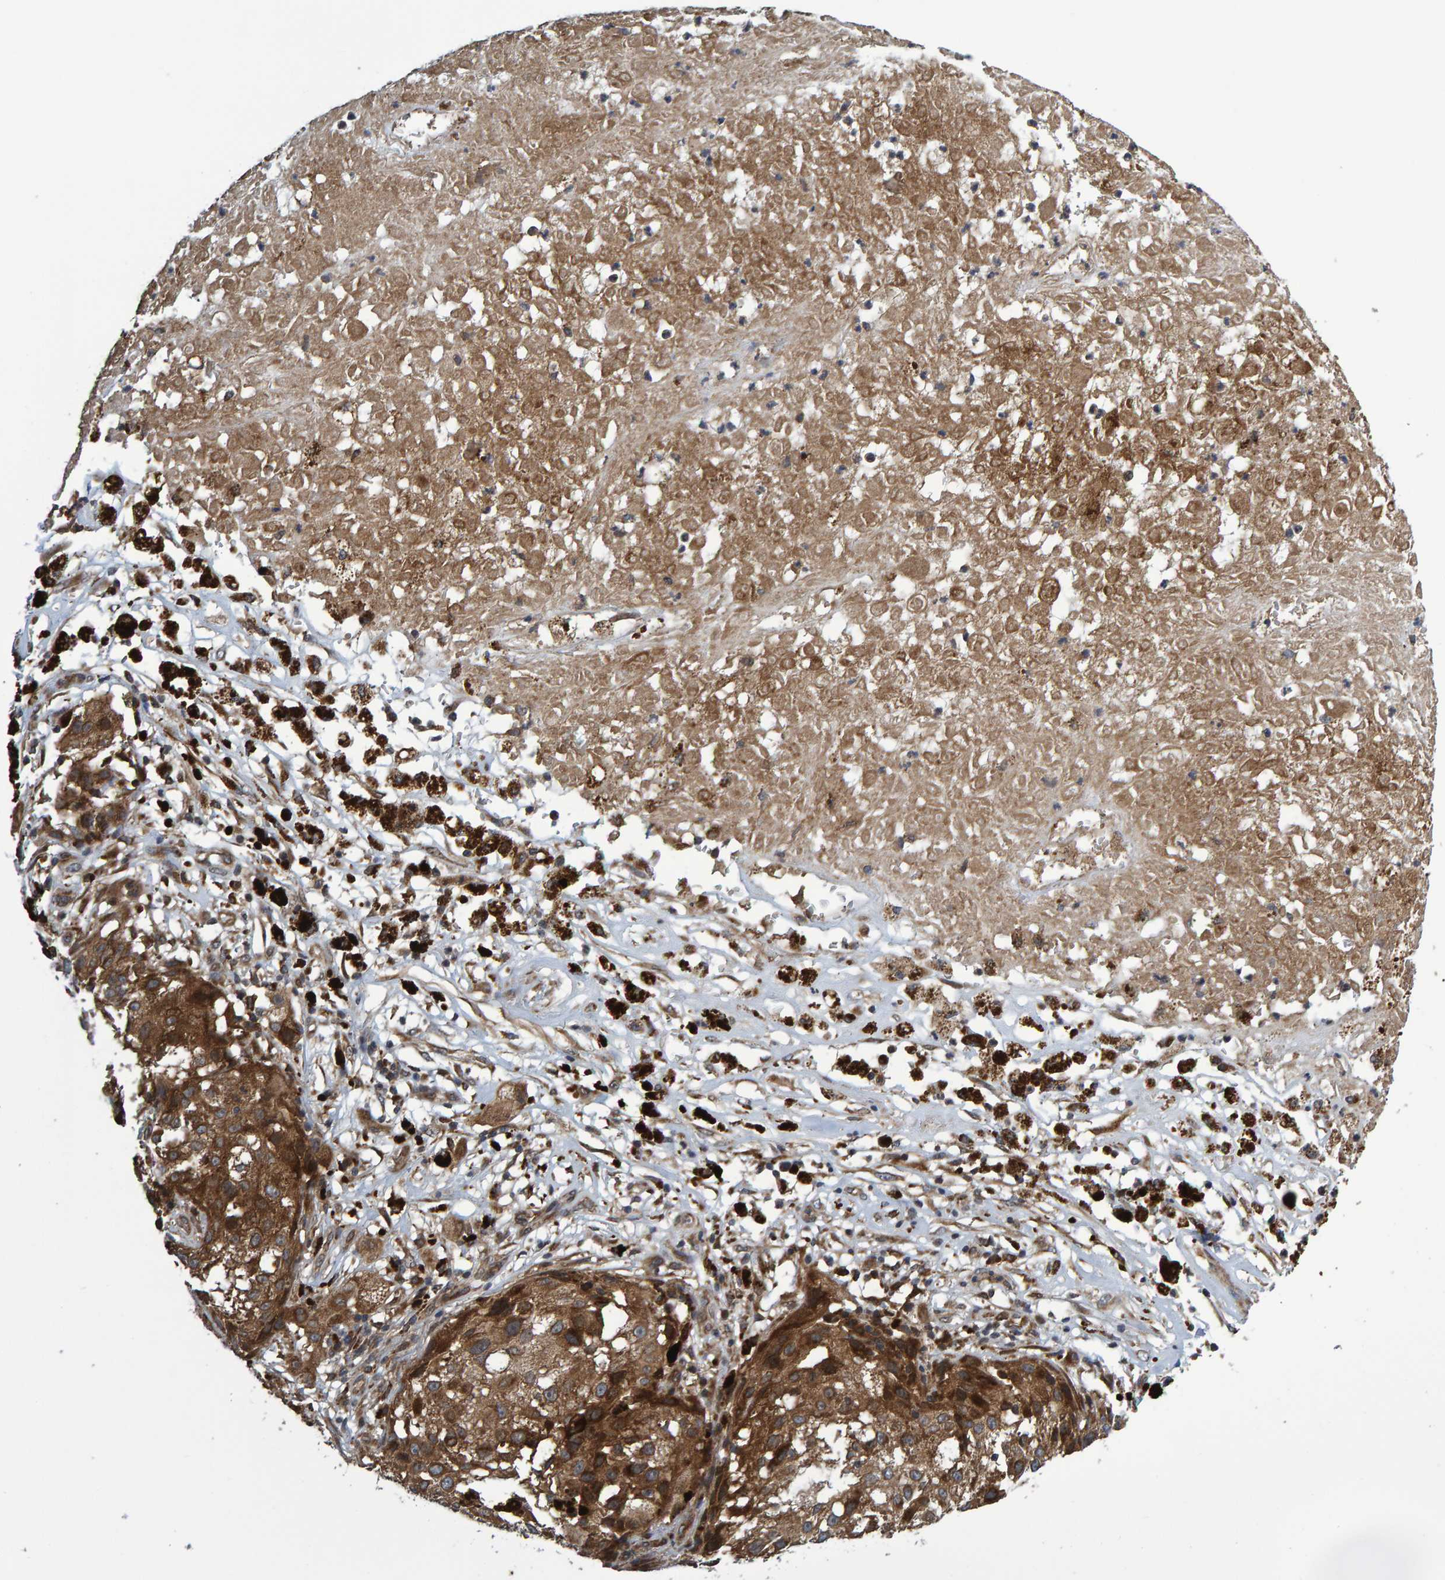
{"staining": {"intensity": "moderate", "quantity": ">75%", "location": "cytoplasmic/membranous"}, "tissue": "melanoma", "cell_type": "Tumor cells", "image_type": "cancer", "snomed": [{"axis": "morphology", "description": "Necrosis, NOS"}, {"axis": "morphology", "description": "Malignant melanoma, NOS"}, {"axis": "topography", "description": "Skin"}], "caption": "Melanoma was stained to show a protein in brown. There is medium levels of moderate cytoplasmic/membranous expression in about >75% of tumor cells.", "gene": "ATP6V1H", "patient": {"sex": "female", "age": 87}}